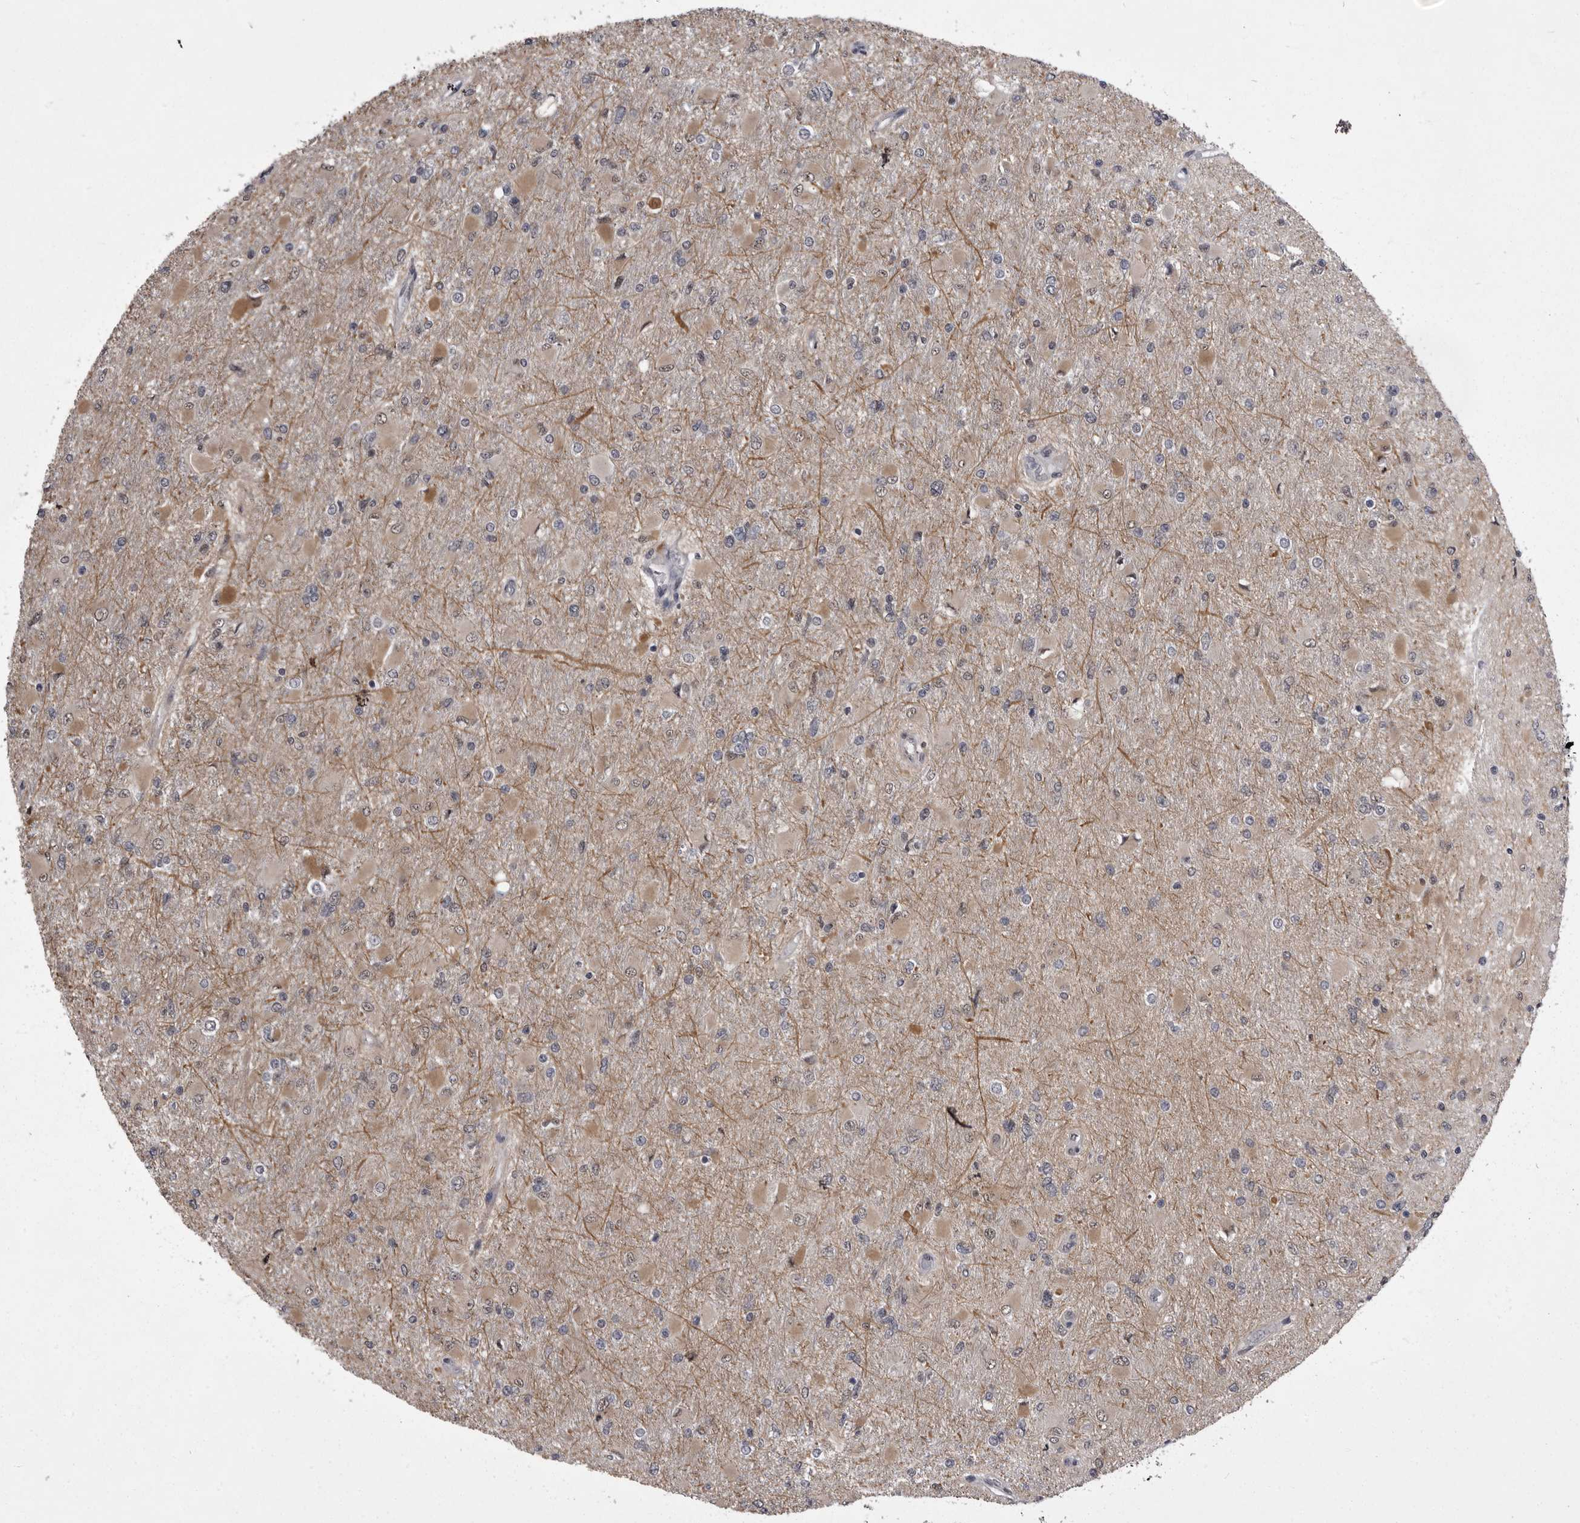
{"staining": {"intensity": "weak", "quantity": "<25%", "location": "cytoplasmic/membranous,nuclear"}, "tissue": "glioma", "cell_type": "Tumor cells", "image_type": "cancer", "snomed": [{"axis": "morphology", "description": "Glioma, malignant, High grade"}, {"axis": "topography", "description": "Cerebral cortex"}], "caption": "Immunohistochemistry (IHC) image of glioma stained for a protein (brown), which exhibits no positivity in tumor cells. (DAB (3,3'-diaminobenzidine) immunohistochemistry with hematoxylin counter stain).", "gene": "PRPF3", "patient": {"sex": "female", "age": 36}}